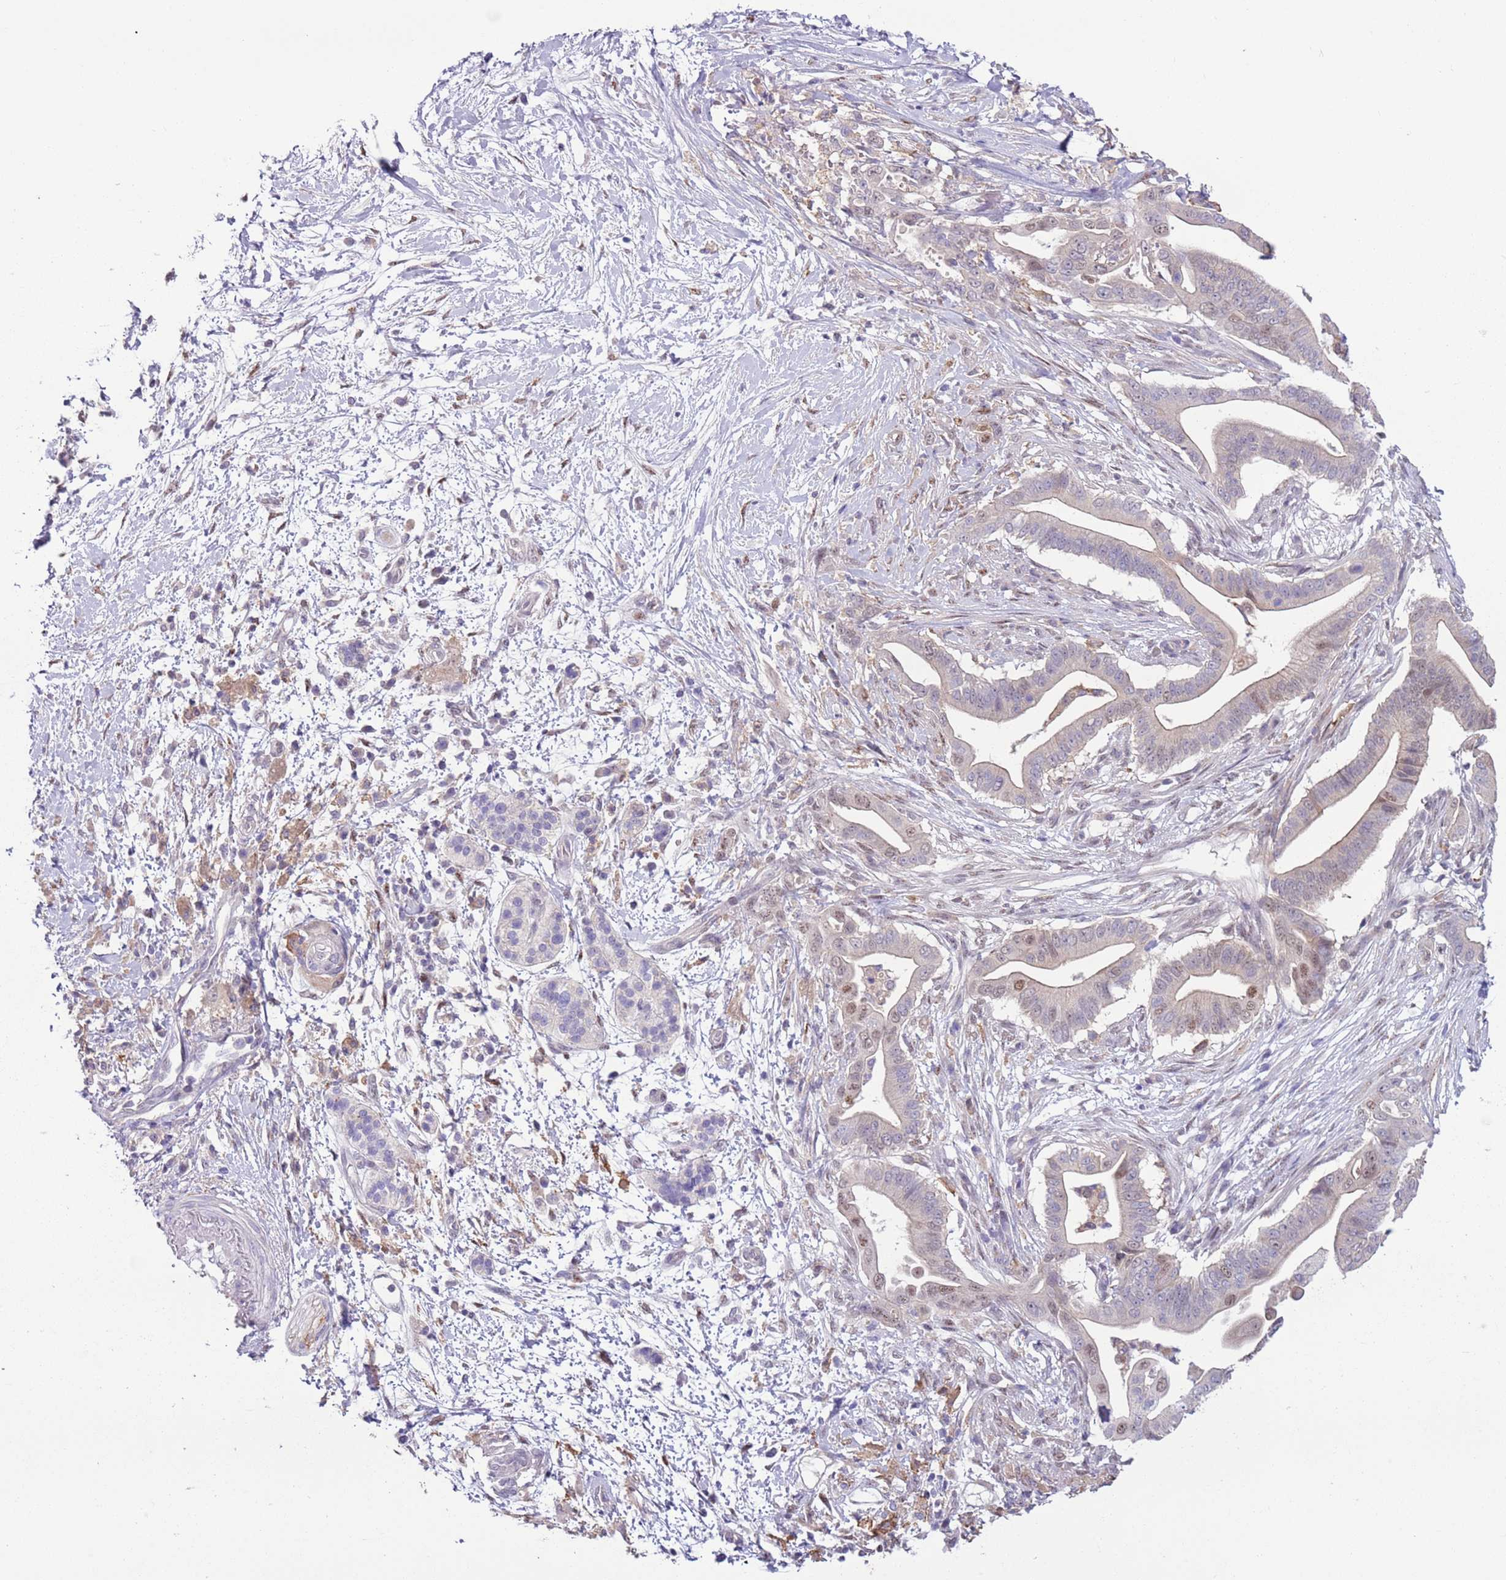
{"staining": {"intensity": "weak", "quantity": "<25%", "location": "nuclear"}, "tissue": "pancreatic cancer", "cell_type": "Tumor cells", "image_type": "cancer", "snomed": [{"axis": "morphology", "description": "Adenocarcinoma, NOS"}, {"axis": "topography", "description": "Pancreas"}], "caption": "This is a histopathology image of immunohistochemistry staining of pancreatic adenocarcinoma, which shows no staining in tumor cells.", "gene": "CAPN9", "patient": {"sex": "male", "age": 68}}